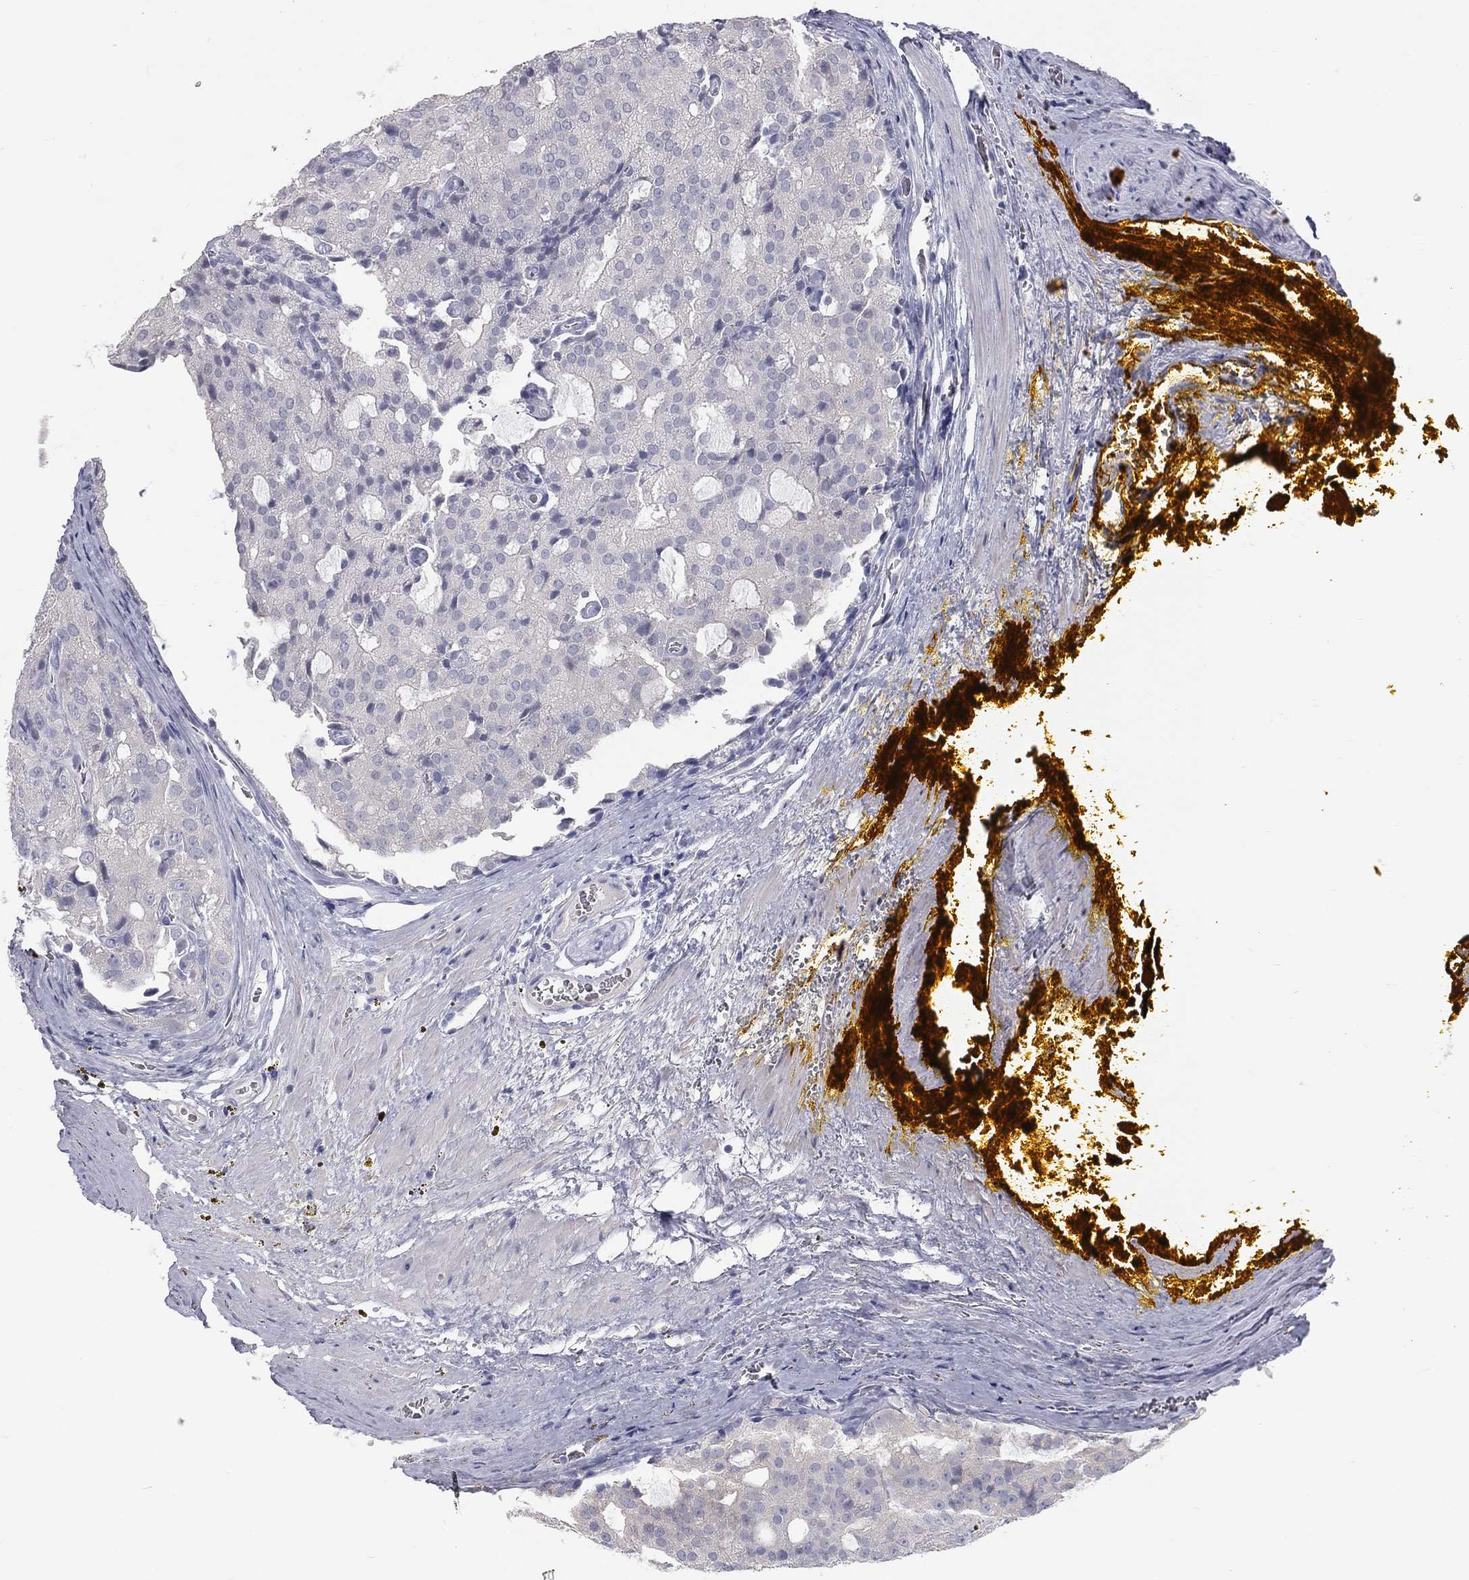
{"staining": {"intensity": "negative", "quantity": "none", "location": "none"}, "tissue": "prostate cancer", "cell_type": "Tumor cells", "image_type": "cancer", "snomed": [{"axis": "morphology", "description": "Adenocarcinoma, NOS"}, {"axis": "topography", "description": "Prostate and seminal vesicle, NOS"}, {"axis": "topography", "description": "Prostate"}], "caption": "Prostate adenocarcinoma stained for a protein using immunohistochemistry (IHC) shows no positivity tumor cells.", "gene": "TFPI2", "patient": {"sex": "male", "age": 67}}